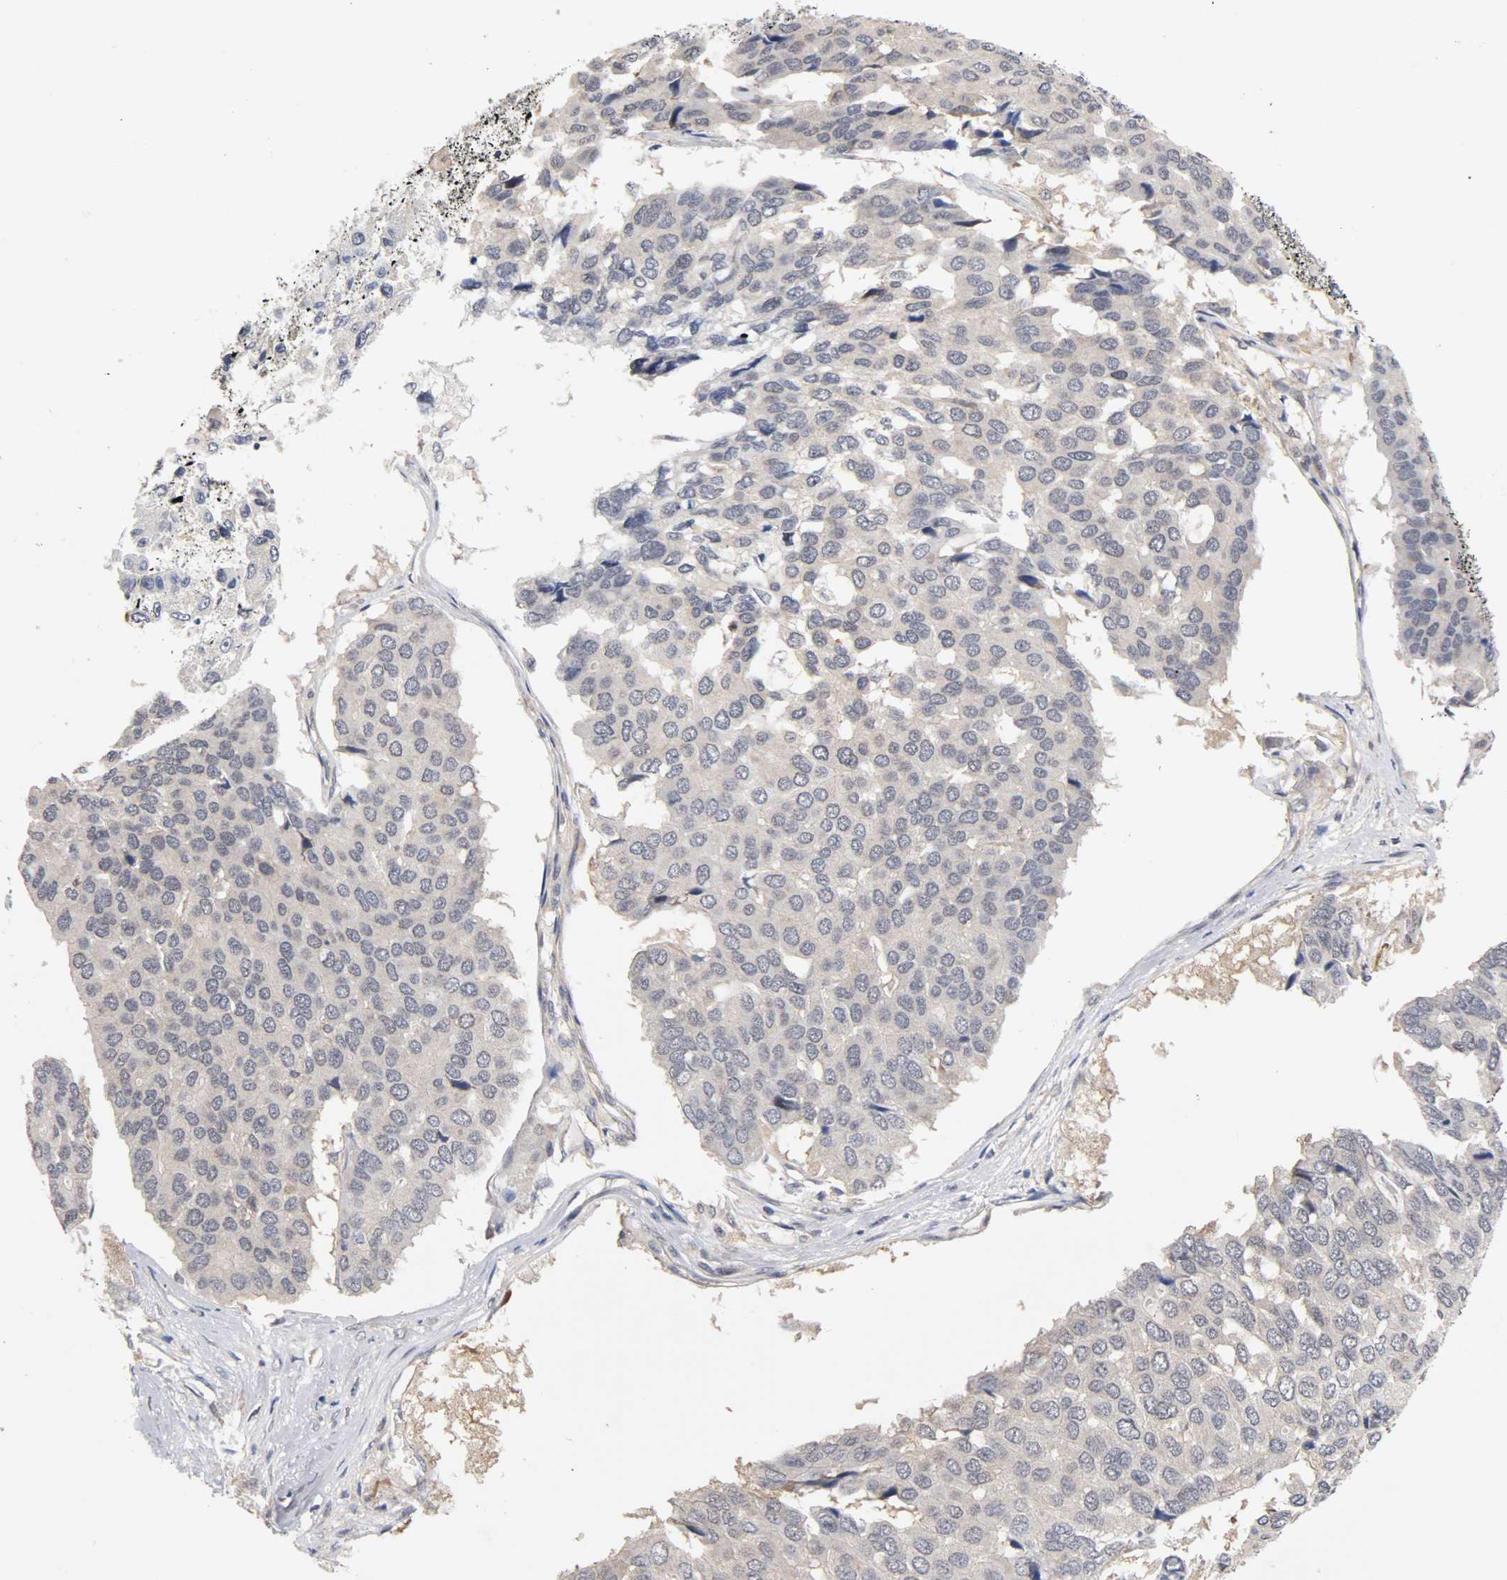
{"staining": {"intensity": "negative", "quantity": "none", "location": "none"}, "tissue": "pancreatic cancer", "cell_type": "Tumor cells", "image_type": "cancer", "snomed": [{"axis": "morphology", "description": "Adenocarcinoma, NOS"}, {"axis": "topography", "description": "Pancreas"}], "caption": "DAB immunohistochemical staining of human pancreatic cancer (adenocarcinoma) shows no significant staining in tumor cells. (Stains: DAB immunohistochemistry (IHC) with hematoxylin counter stain, Microscopy: brightfield microscopy at high magnification).", "gene": "UBE2M", "patient": {"sex": "male", "age": 50}}